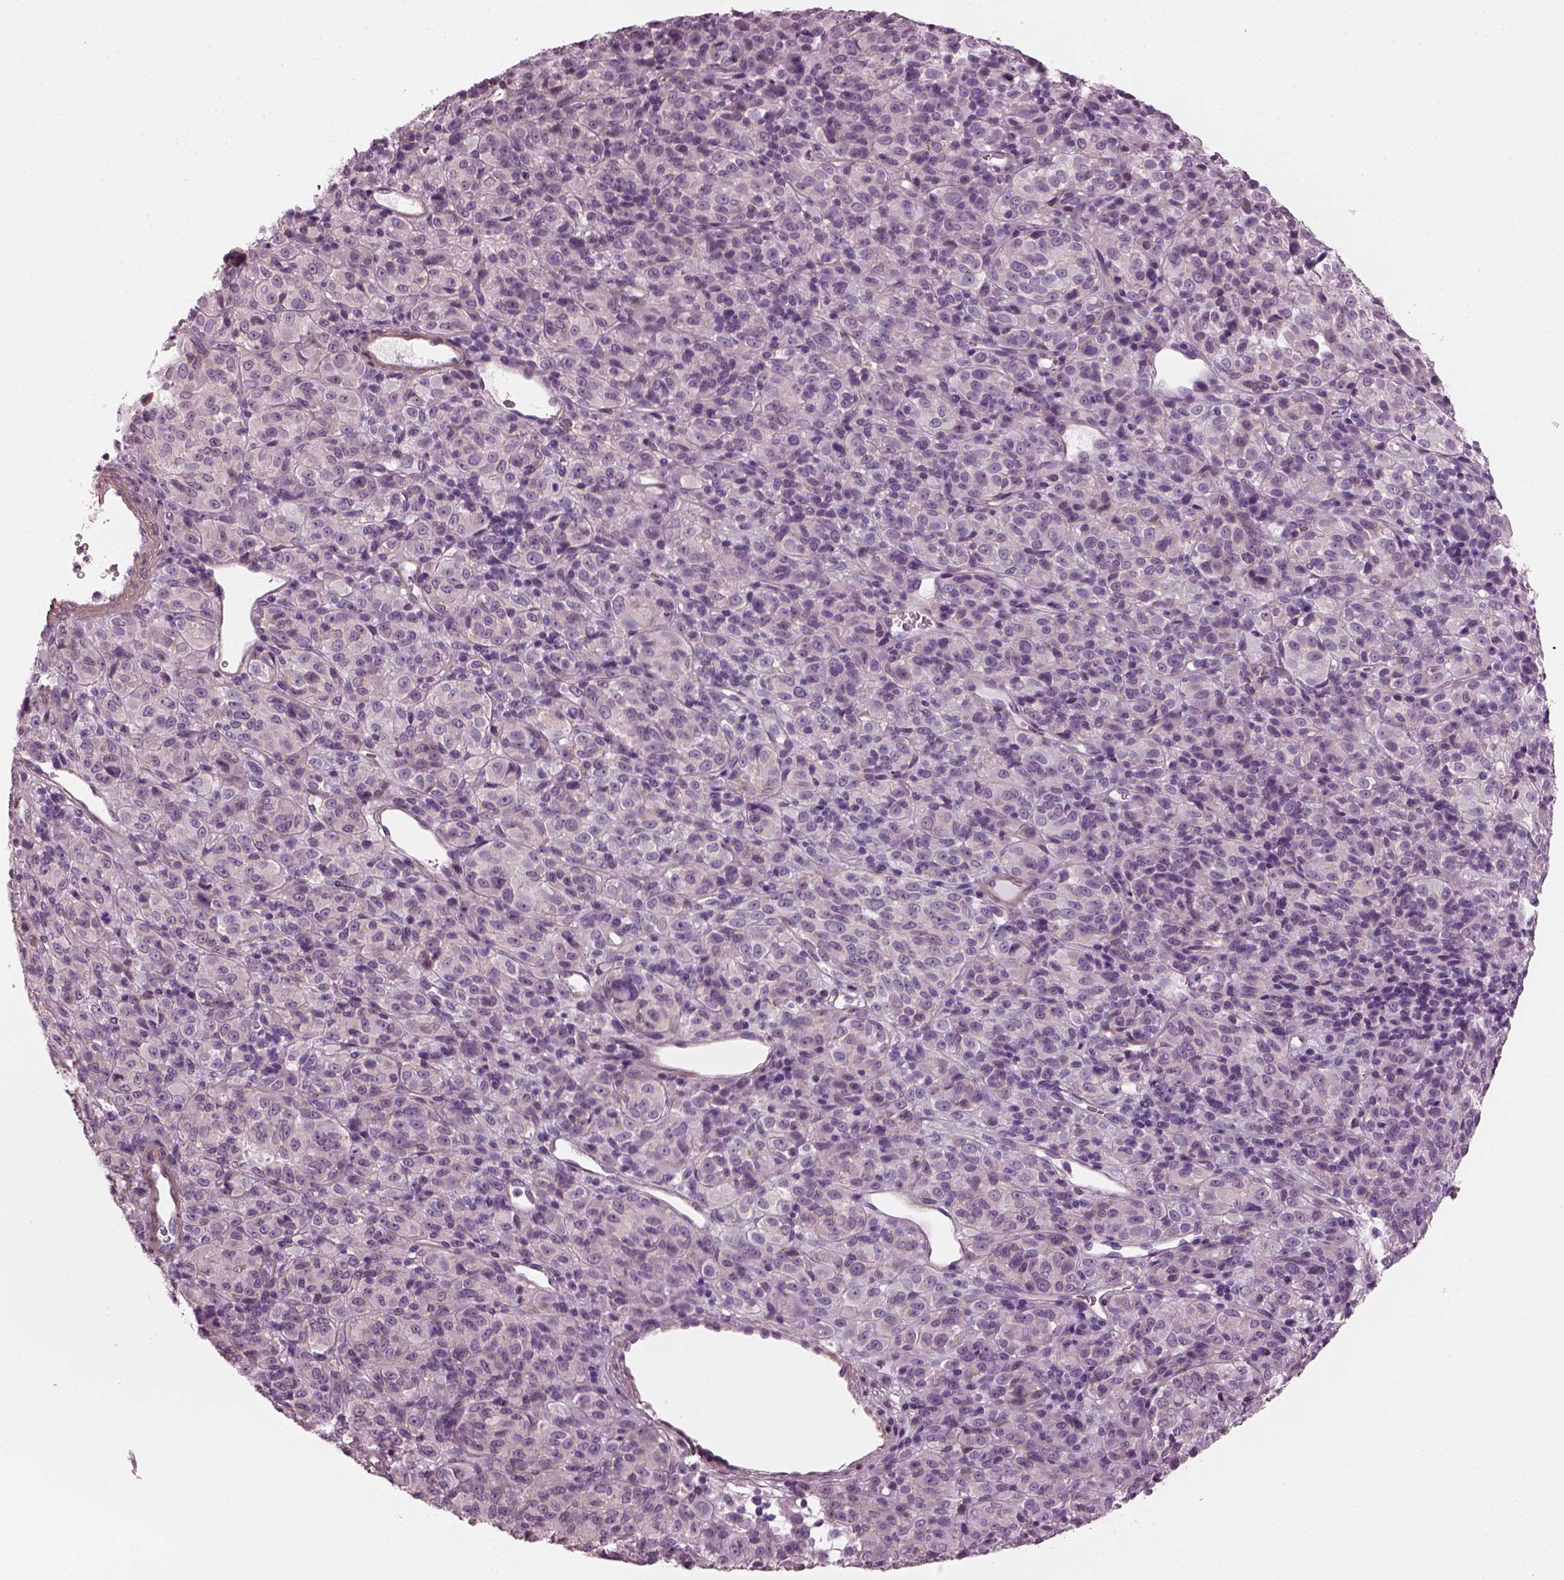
{"staining": {"intensity": "negative", "quantity": "none", "location": "none"}, "tissue": "melanoma", "cell_type": "Tumor cells", "image_type": "cancer", "snomed": [{"axis": "morphology", "description": "Malignant melanoma, Metastatic site"}, {"axis": "topography", "description": "Brain"}], "caption": "Tumor cells show no significant protein positivity in melanoma. (Stains: DAB IHC with hematoxylin counter stain, Microscopy: brightfield microscopy at high magnification).", "gene": "BFSP1", "patient": {"sex": "female", "age": 56}}